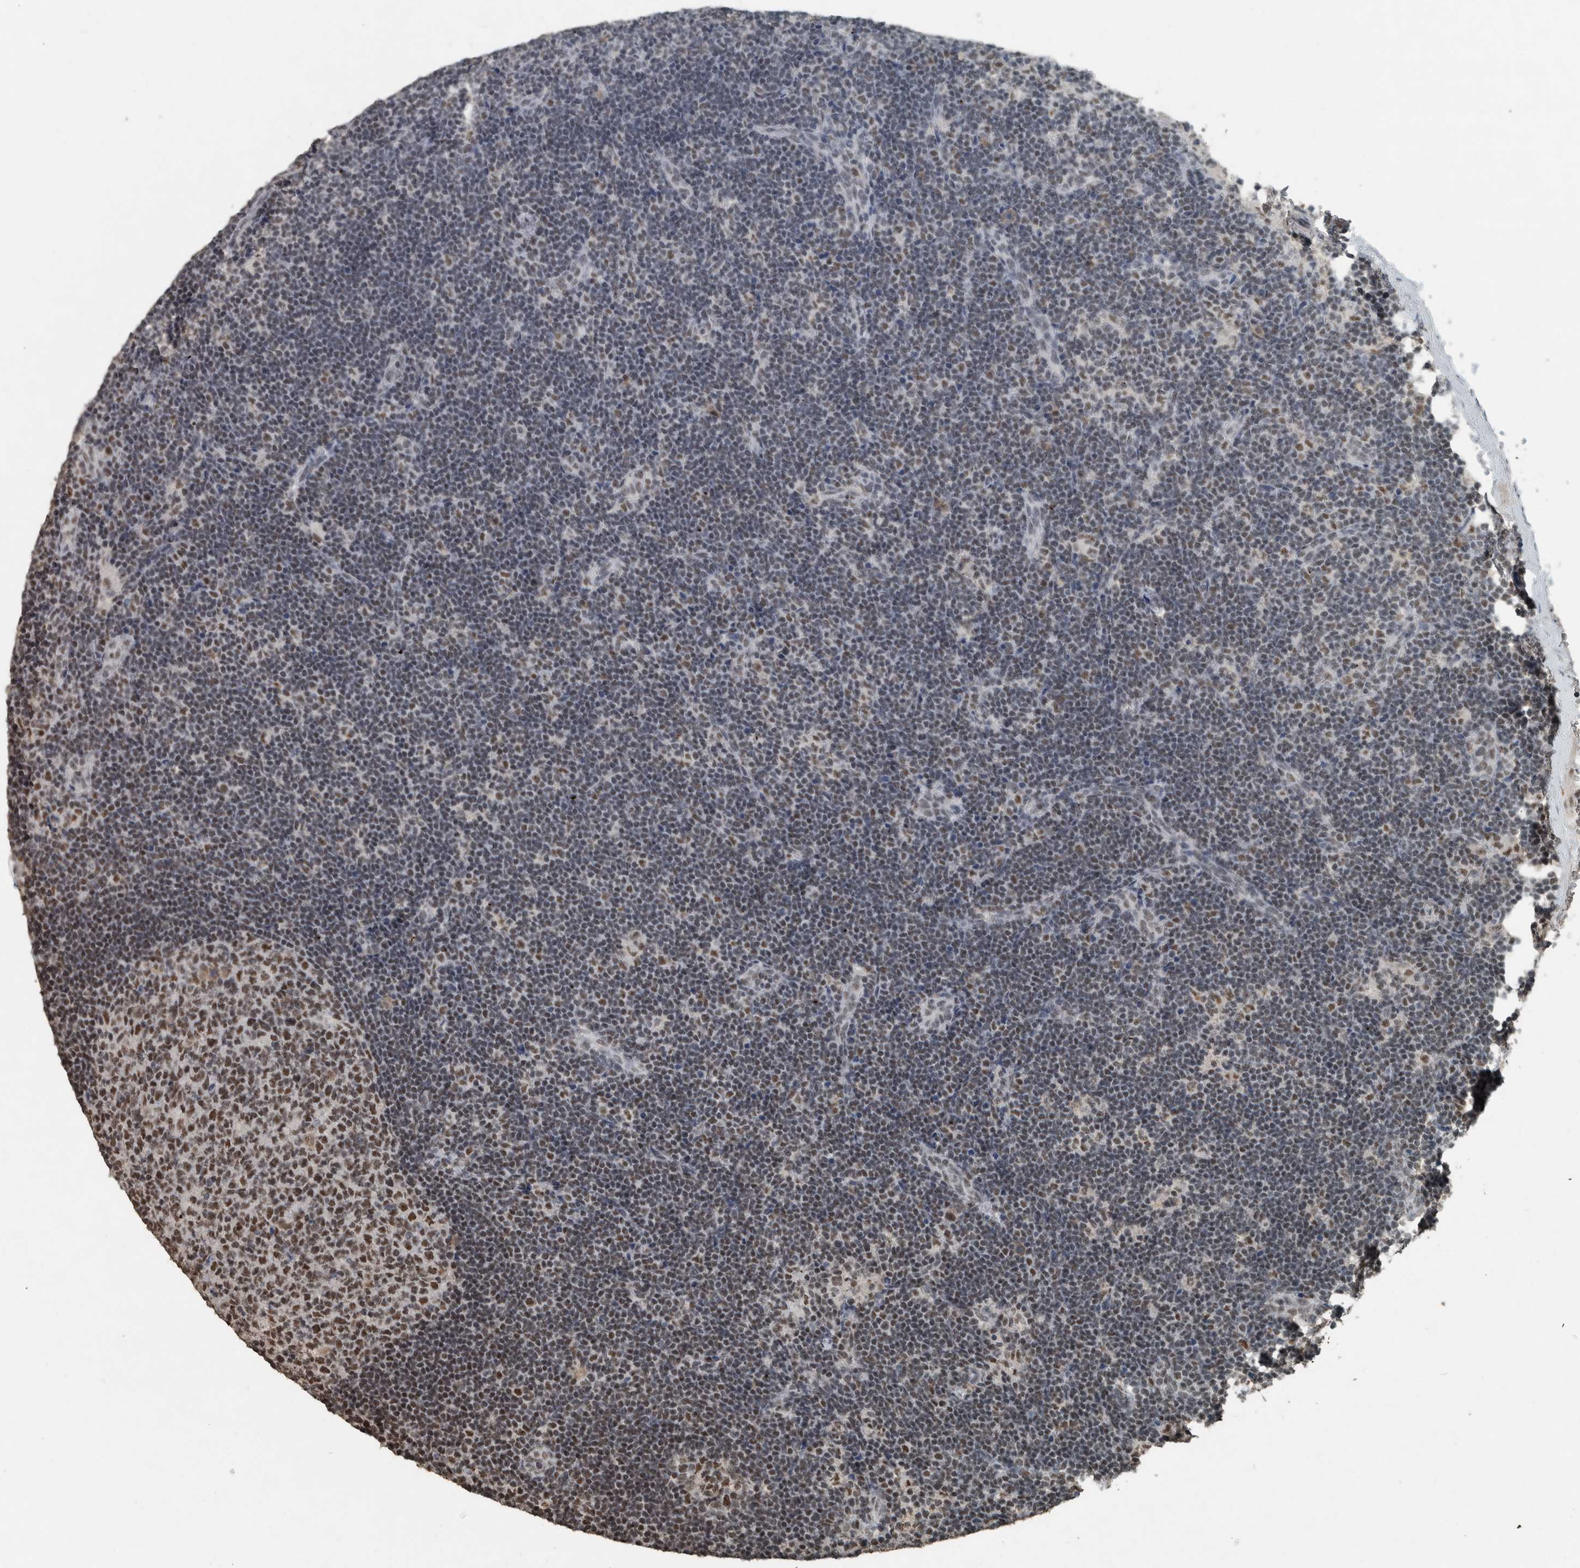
{"staining": {"intensity": "moderate", "quantity": ">75%", "location": "nuclear"}, "tissue": "lymph node", "cell_type": "Germinal center cells", "image_type": "normal", "snomed": [{"axis": "morphology", "description": "Normal tissue, NOS"}, {"axis": "topography", "description": "Lymph node"}], "caption": "Brown immunohistochemical staining in normal human lymph node displays moderate nuclear expression in approximately >75% of germinal center cells.", "gene": "ZNF24", "patient": {"sex": "female", "age": 22}}